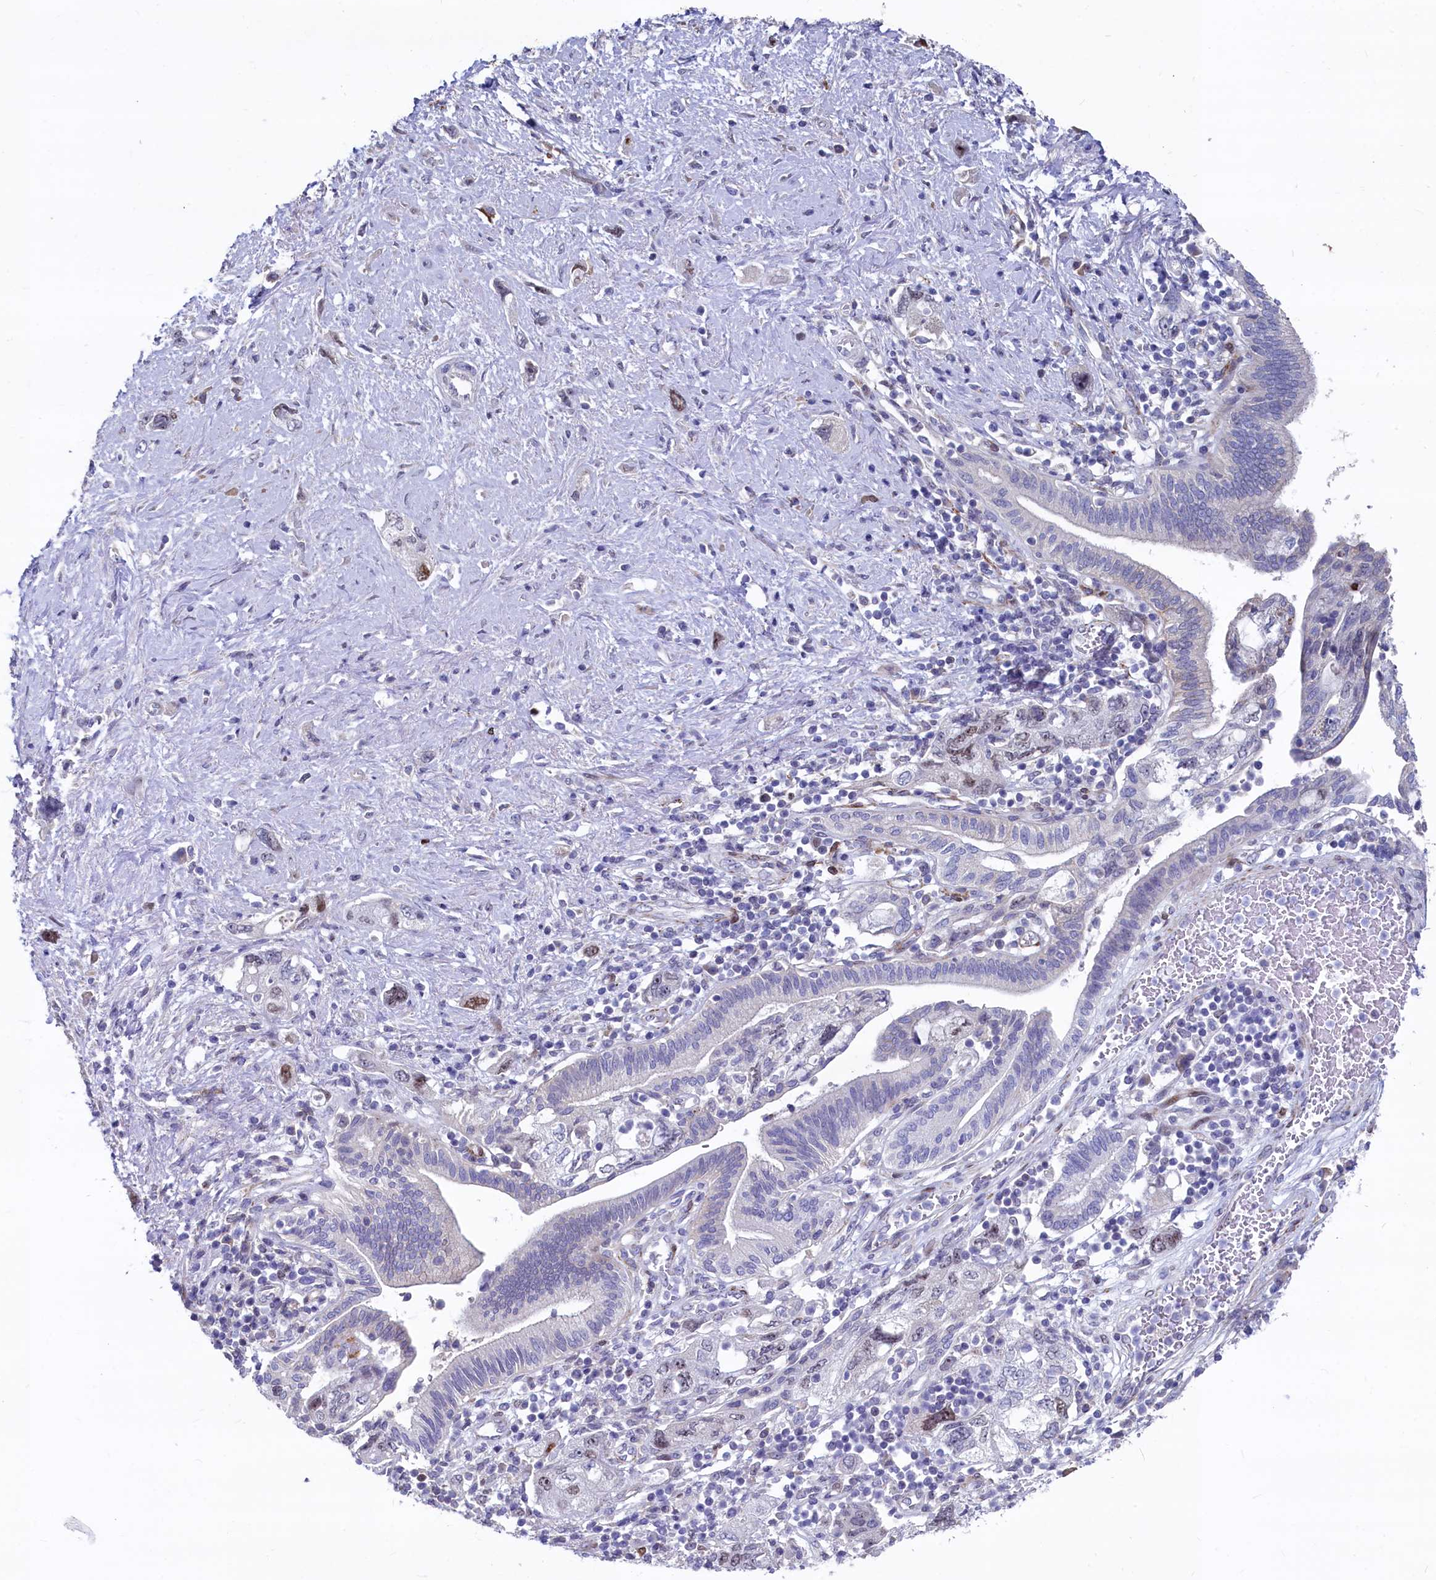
{"staining": {"intensity": "moderate", "quantity": "<25%", "location": "nuclear"}, "tissue": "pancreatic cancer", "cell_type": "Tumor cells", "image_type": "cancer", "snomed": [{"axis": "morphology", "description": "Adenocarcinoma, NOS"}, {"axis": "topography", "description": "Pancreas"}], "caption": "This is a photomicrograph of immunohistochemistry (IHC) staining of pancreatic cancer (adenocarcinoma), which shows moderate staining in the nuclear of tumor cells.", "gene": "ASXL3", "patient": {"sex": "female", "age": 73}}